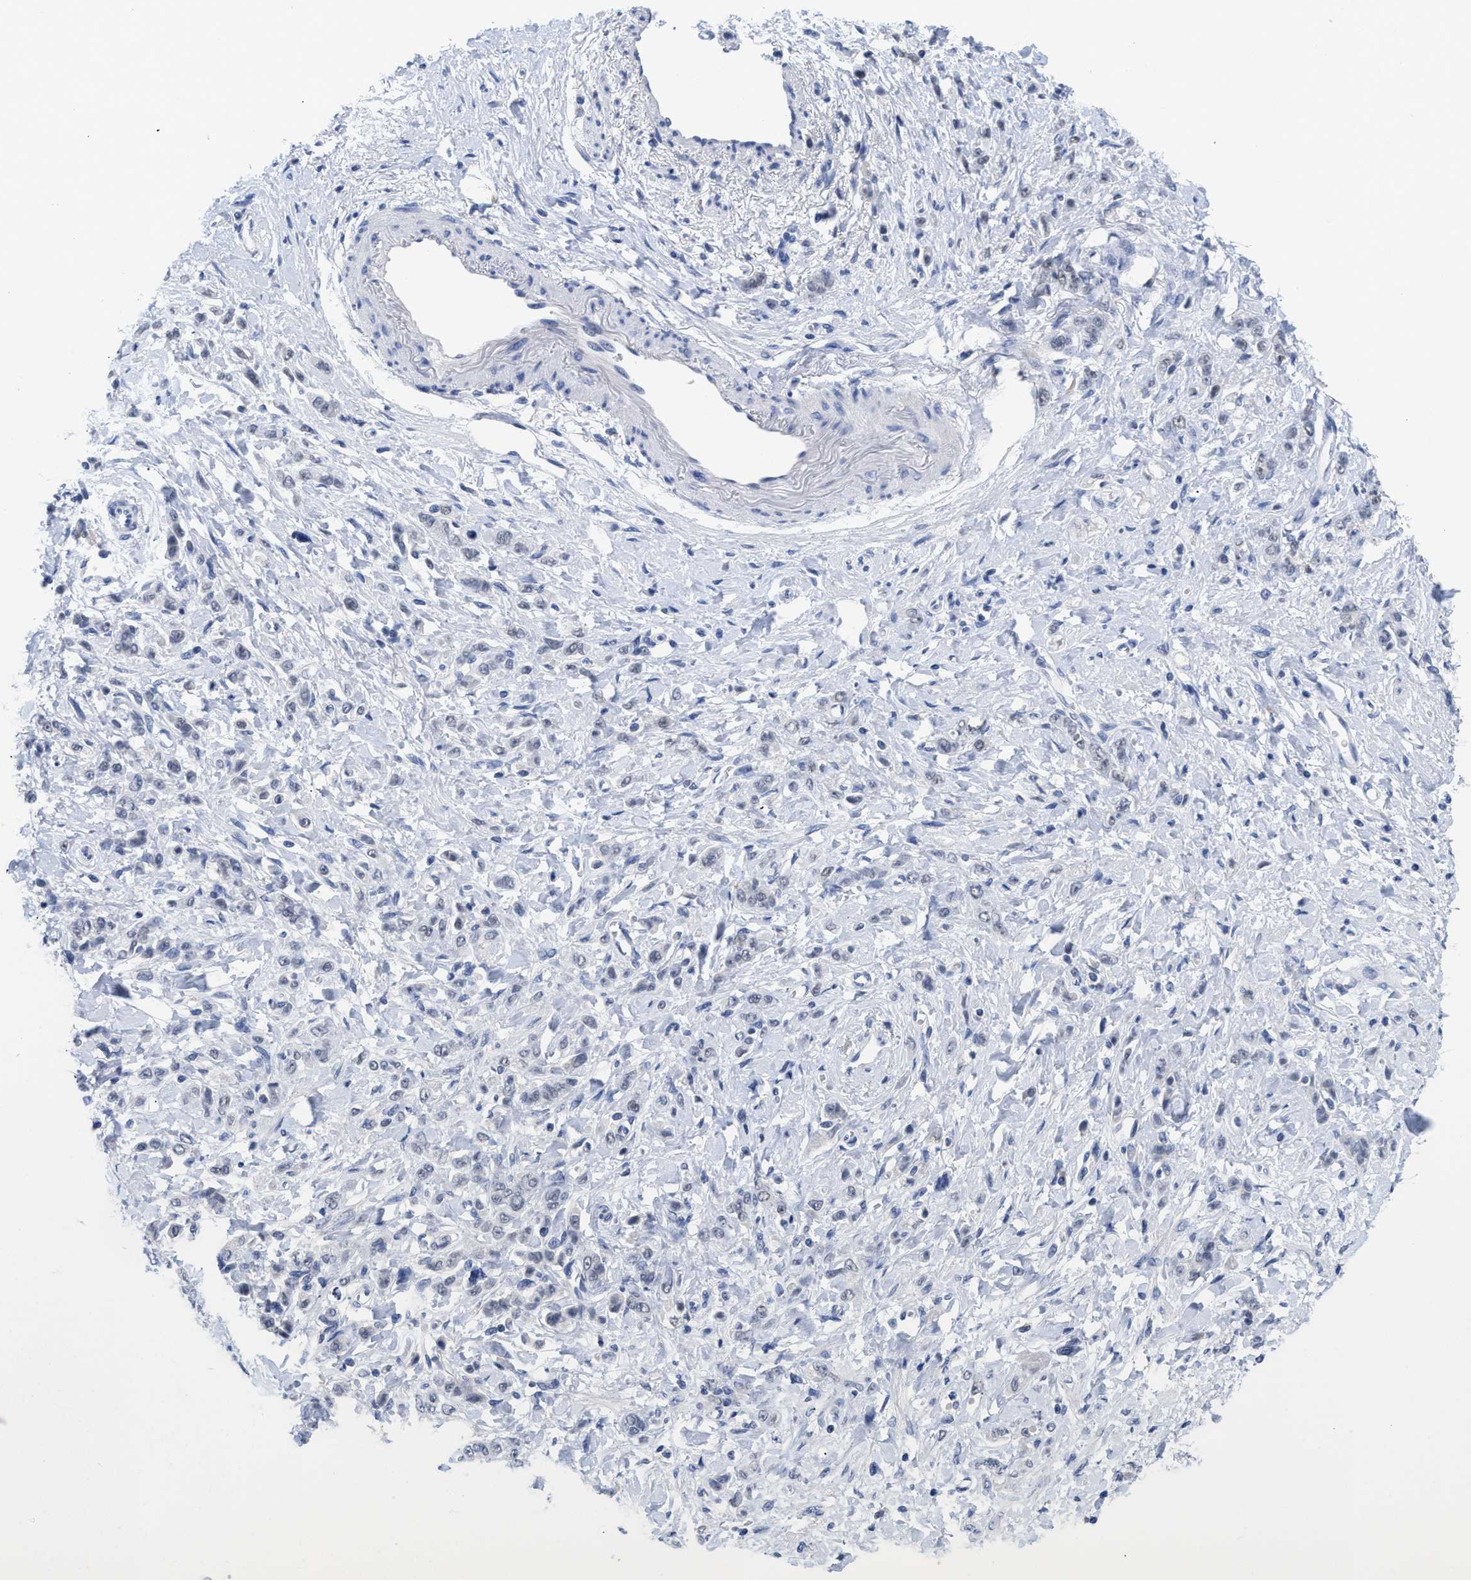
{"staining": {"intensity": "negative", "quantity": "none", "location": "none"}, "tissue": "stomach cancer", "cell_type": "Tumor cells", "image_type": "cancer", "snomed": [{"axis": "morphology", "description": "Normal tissue, NOS"}, {"axis": "morphology", "description": "Adenocarcinoma, NOS"}, {"axis": "topography", "description": "Stomach"}], "caption": "There is no significant staining in tumor cells of stomach adenocarcinoma.", "gene": "GGNBP2", "patient": {"sex": "male", "age": 82}}